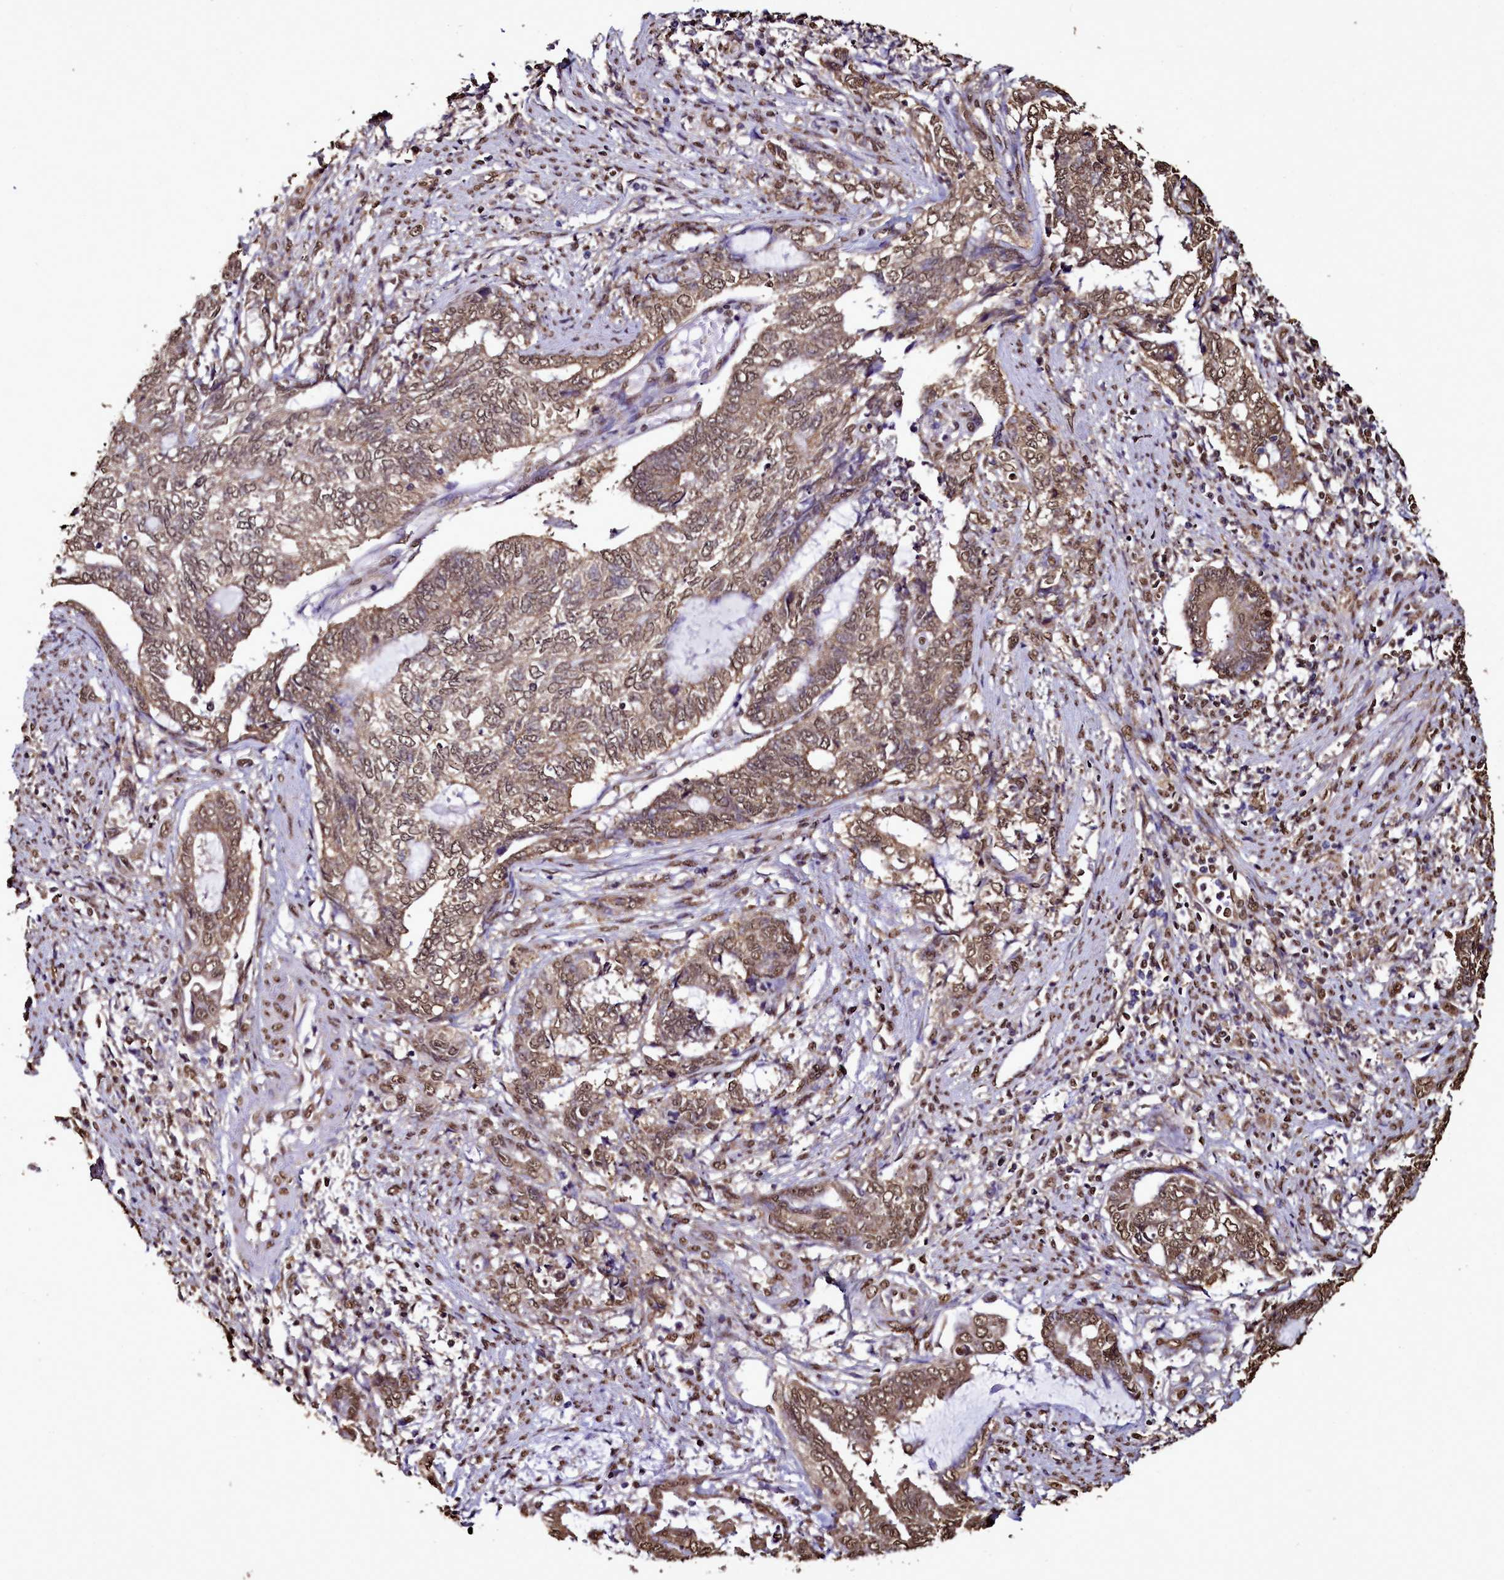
{"staining": {"intensity": "moderate", "quantity": ">75%", "location": "nuclear"}, "tissue": "endometrial cancer", "cell_type": "Tumor cells", "image_type": "cancer", "snomed": [{"axis": "morphology", "description": "Adenocarcinoma, NOS"}, {"axis": "topography", "description": "Uterus"}, {"axis": "topography", "description": "Endometrium"}], "caption": "About >75% of tumor cells in adenocarcinoma (endometrial) demonstrate moderate nuclear protein positivity as visualized by brown immunohistochemical staining.", "gene": "TRIP6", "patient": {"sex": "female", "age": 70}}